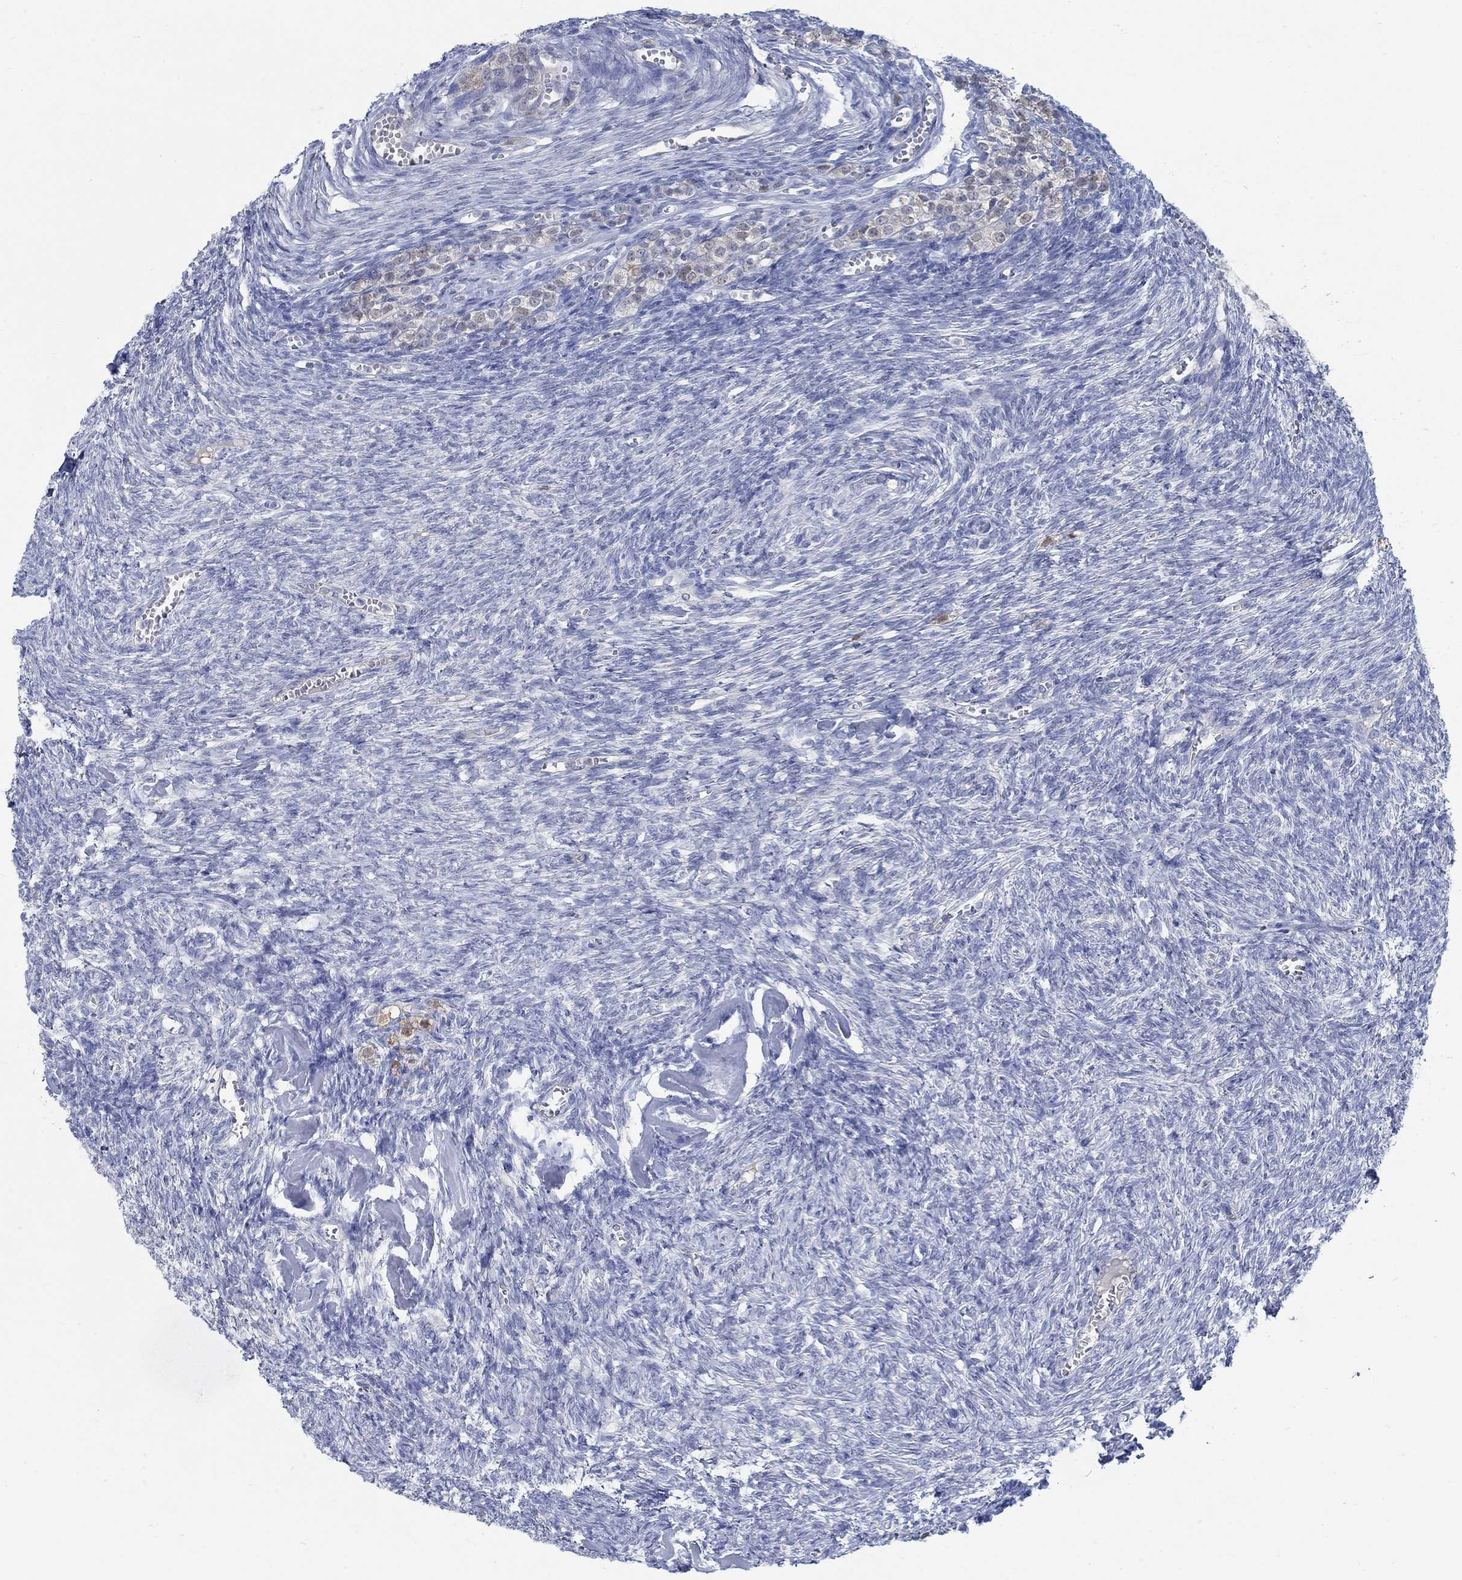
{"staining": {"intensity": "negative", "quantity": "none", "location": "none"}, "tissue": "ovary", "cell_type": "Follicle cells", "image_type": "normal", "snomed": [{"axis": "morphology", "description": "Normal tissue, NOS"}, {"axis": "topography", "description": "Ovary"}], "caption": "Ovary stained for a protein using IHC exhibits no positivity follicle cells.", "gene": "TEKT4", "patient": {"sex": "female", "age": 43}}